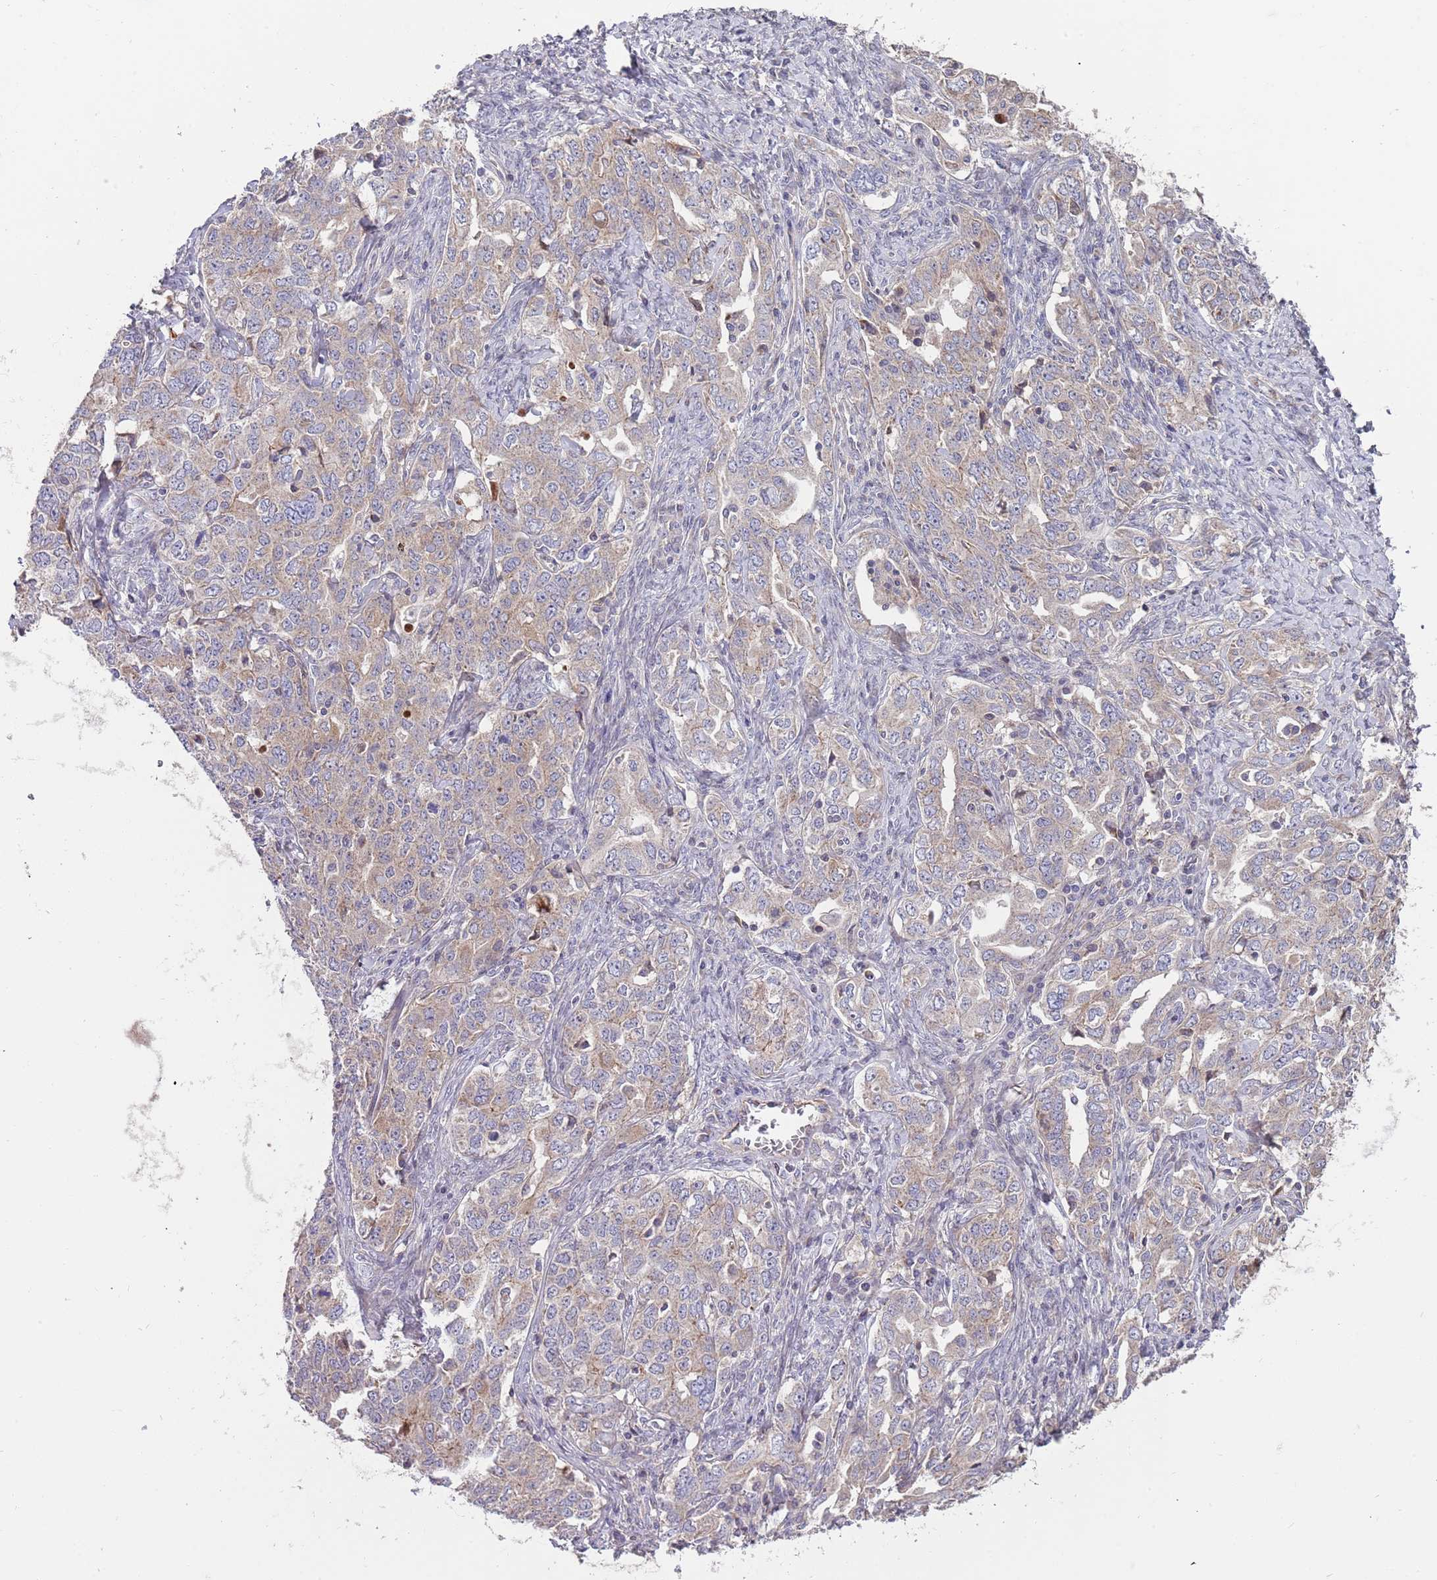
{"staining": {"intensity": "weak", "quantity": "25%-75%", "location": "cytoplasmic/membranous"}, "tissue": "ovarian cancer", "cell_type": "Tumor cells", "image_type": "cancer", "snomed": [{"axis": "morphology", "description": "Carcinoma, endometroid"}, {"axis": "topography", "description": "Ovary"}], "caption": "Endometroid carcinoma (ovarian) stained with DAB (3,3'-diaminobenzidine) IHC shows low levels of weak cytoplasmic/membranous positivity in about 25%-75% of tumor cells. (brown staining indicates protein expression, while blue staining denotes nuclei).", "gene": "ABCC10", "patient": {"sex": "female", "age": 62}}